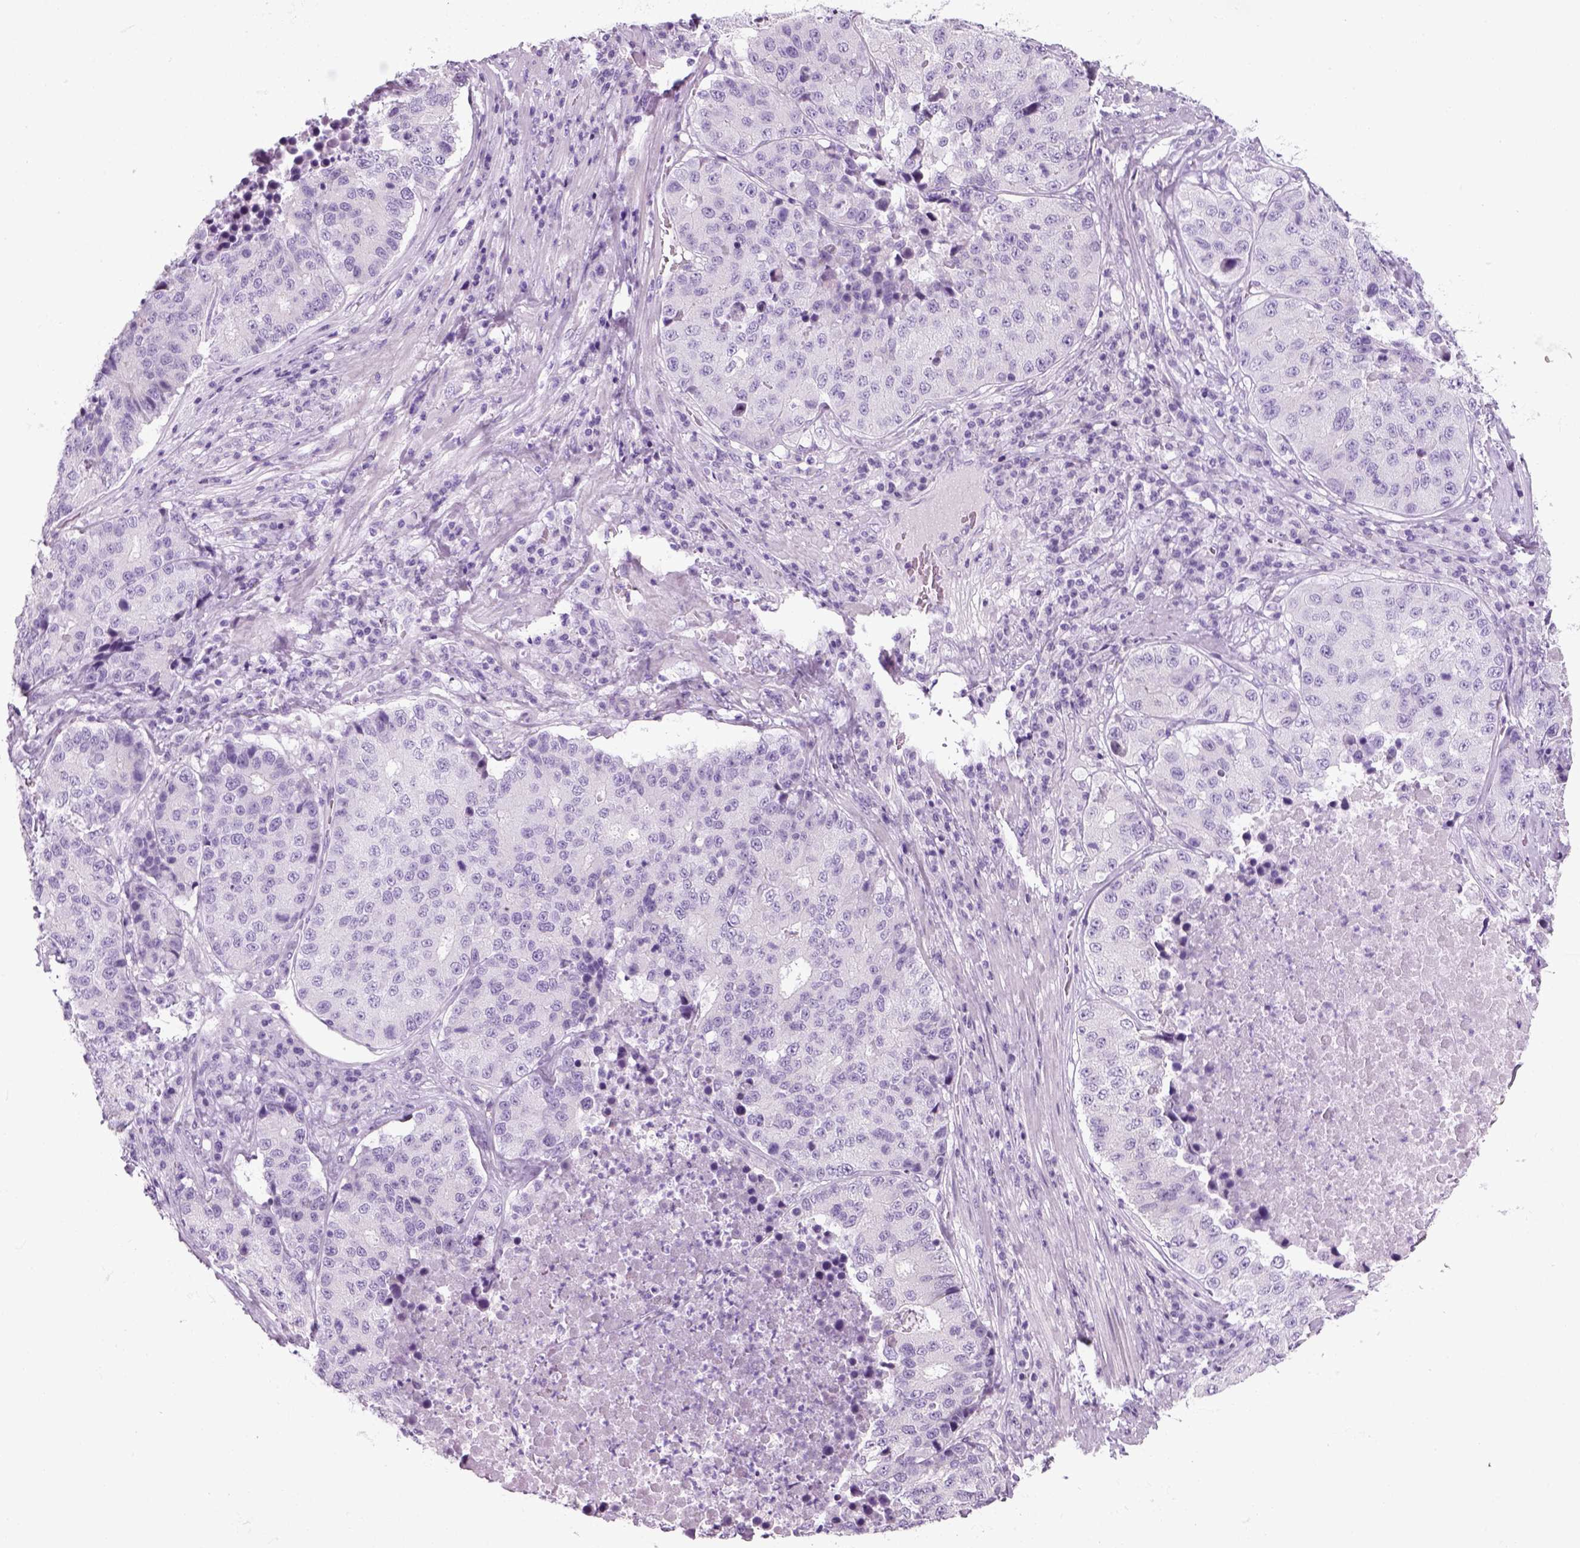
{"staining": {"intensity": "negative", "quantity": "none", "location": "none"}, "tissue": "stomach cancer", "cell_type": "Tumor cells", "image_type": "cancer", "snomed": [{"axis": "morphology", "description": "Adenocarcinoma, NOS"}, {"axis": "topography", "description": "Stomach"}], "caption": "Adenocarcinoma (stomach) stained for a protein using immunohistochemistry (IHC) shows no staining tumor cells.", "gene": "SLC12A5", "patient": {"sex": "male", "age": 71}}